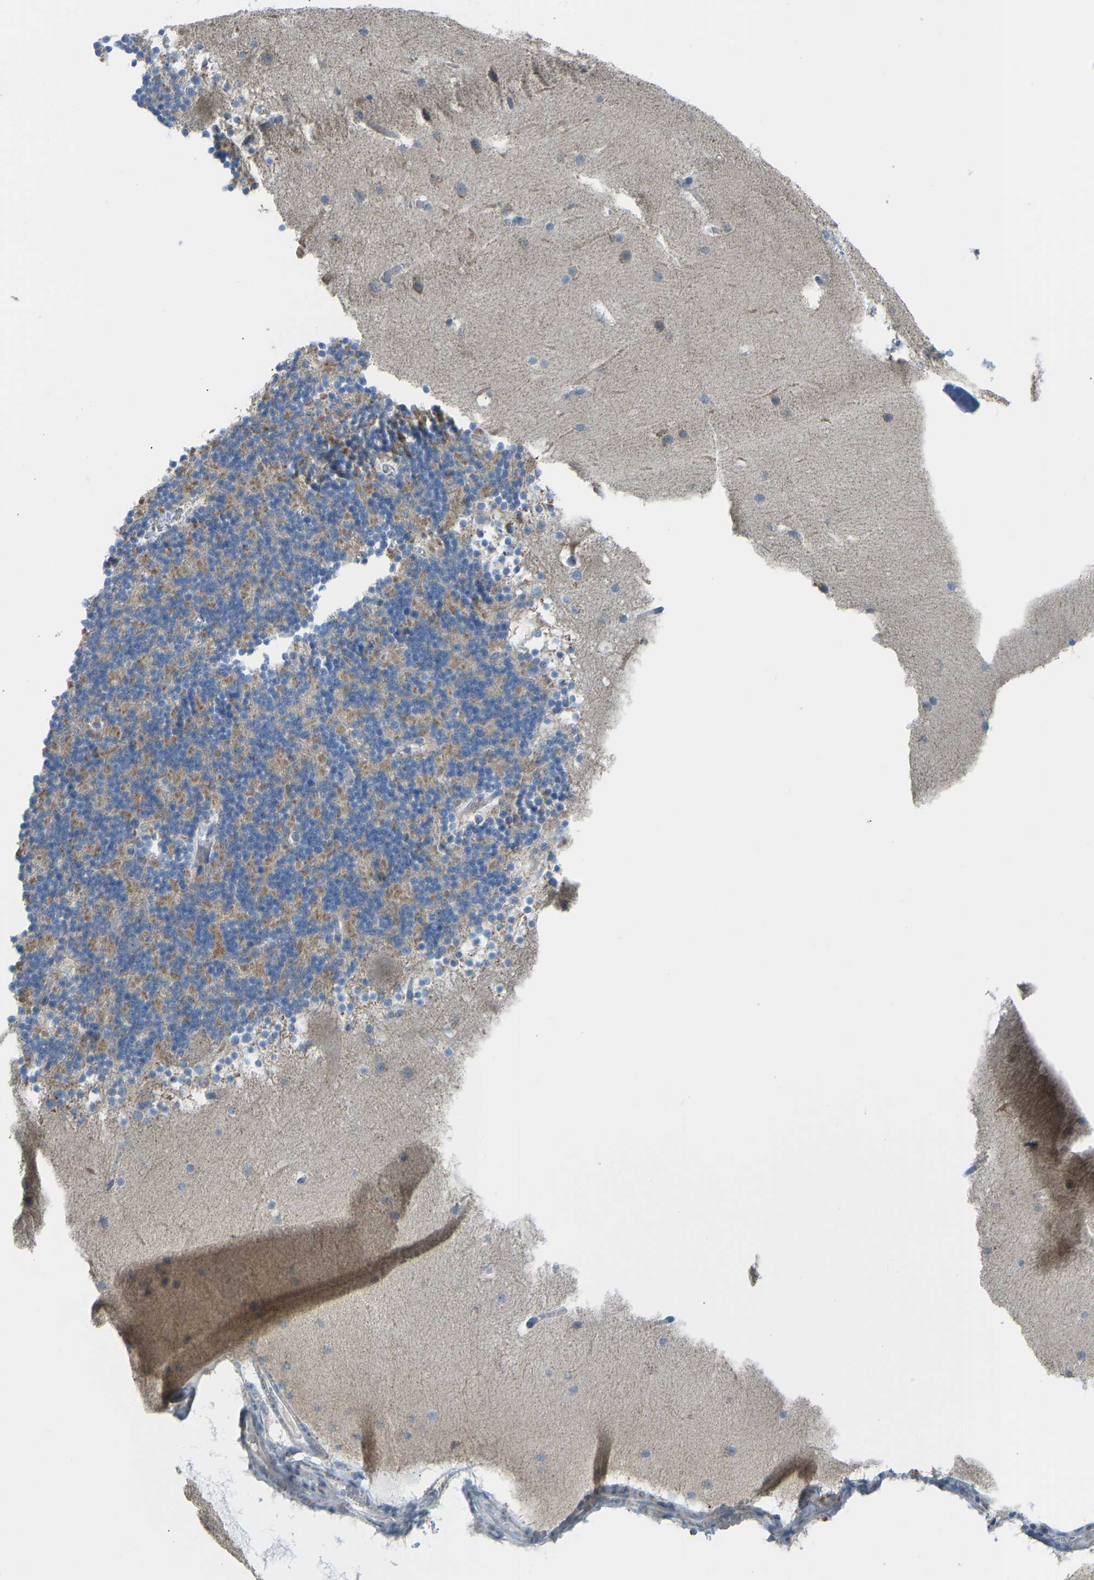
{"staining": {"intensity": "moderate", "quantity": "25%-75%", "location": "cytoplasmic/membranous"}, "tissue": "cerebellum", "cell_type": "Cells in granular layer", "image_type": "normal", "snomed": [{"axis": "morphology", "description": "Normal tissue, NOS"}, {"axis": "topography", "description": "Cerebellum"}], "caption": "The photomicrograph demonstrates a brown stain indicating the presence of a protein in the cytoplasmic/membranous of cells in granular layer in cerebellum.", "gene": "SMIM20", "patient": {"sex": "male", "age": 45}}